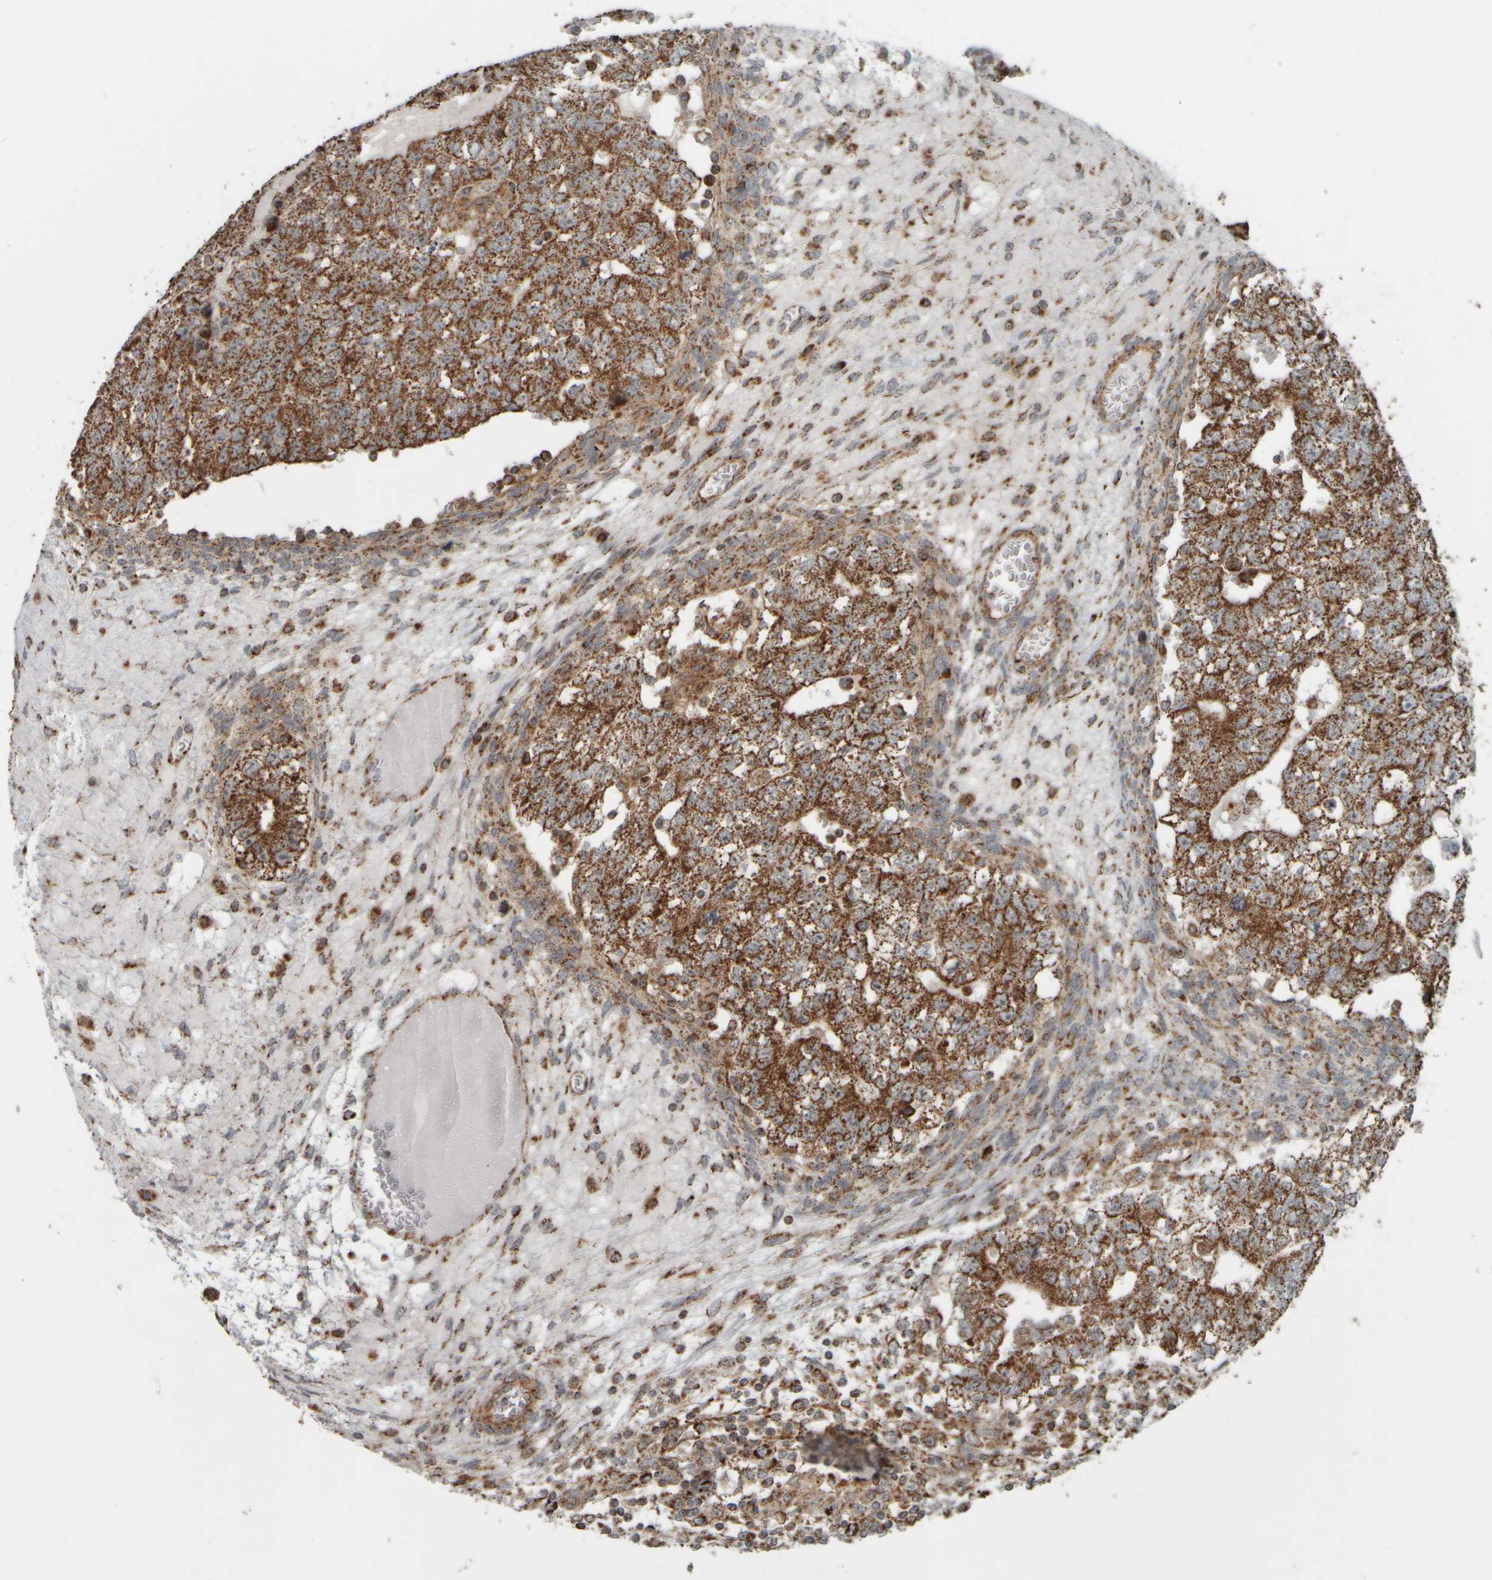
{"staining": {"intensity": "strong", "quantity": ">75%", "location": "cytoplasmic/membranous"}, "tissue": "testis cancer", "cell_type": "Tumor cells", "image_type": "cancer", "snomed": [{"axis": "morphology", "description": "Seminoma, NOS"}, {"axis": "morphology", "description": "Carcinoma, Embryonal, NOS"}, {"axis": "topography", "description": "Testis"}], "caption": "Testis cancer (embryonal carcinoma) stained with immunohistochemistry exhibits strong cytoplasmic/membranous staining in approximately >75% of tumor cells.", "gene": "APBB2", "patient": {"sex": "male", "age": 38}}